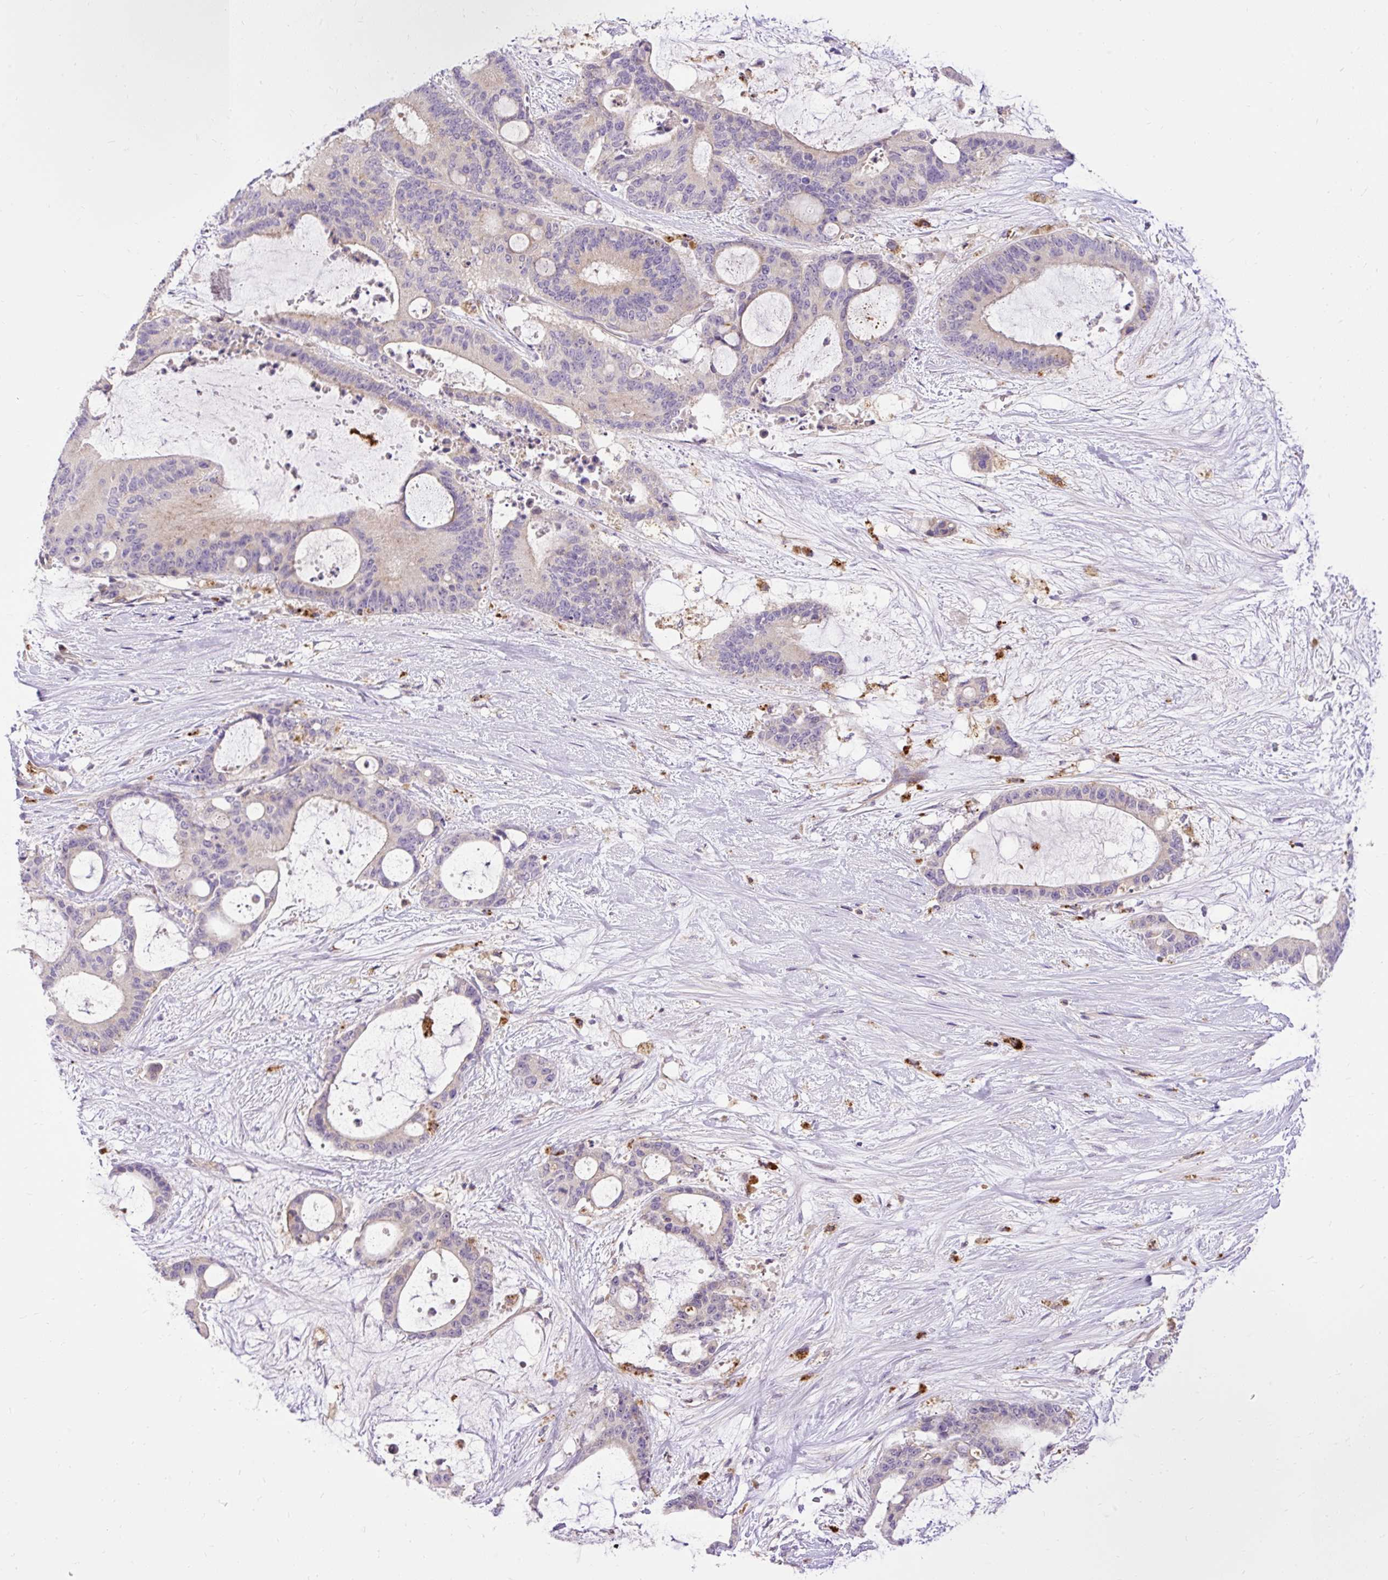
{"staining": {"intensity": "negative", "quantity": "none", "location": "none"}, "tissue": "liver cancer", "cell_type": "Tumor cells", "image_type": "cancer", "snomed": [{"axis": "morphology", "description": "Normal tissue, NOS"}, {"axis": "morphology", "description": "Cholangiocarcinoma"}, {"axis": "topography", "description": "Liver"}, {"axis": "topography", "description": "Peripheral nerve tissue"}], "caption": "Liver cancer (cholangiocarcinoma) was stained to show a protein in brown. There is no significant staining in tumor cells.", "gene": "HEXB", "patient": {"sex": "female", "age": 73}}